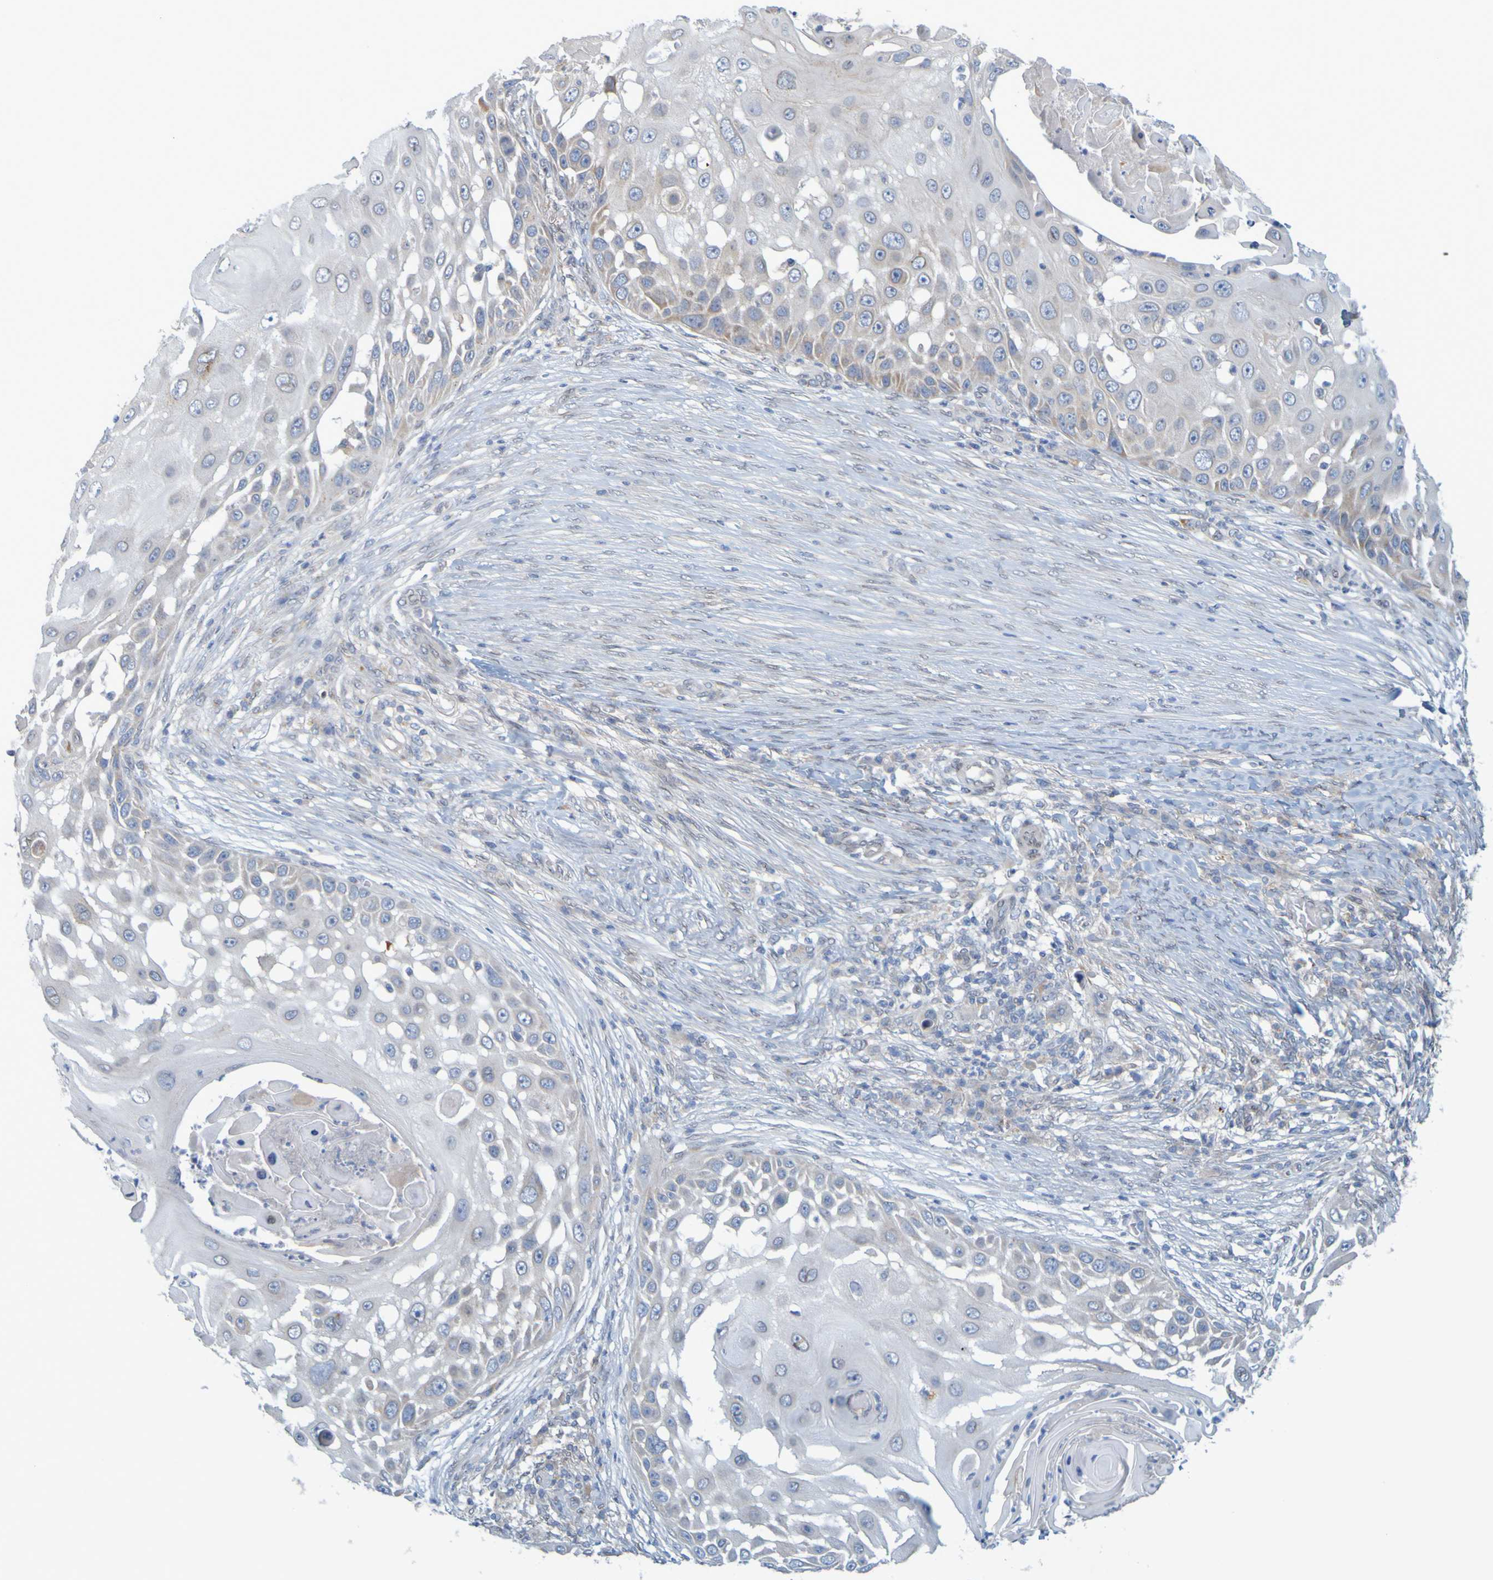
{"staining": {"intensity": "negative", "quantity": "none", "location": "none"}, "tissue": "skin cancer", "cell_type": "Tumor cells", "image_type": "cancer", "snomed": [{"axis": "morphology", "description": "Squamous cell carcinoma, NOS"}, {"axis": "topography", "description": "Skin"}], "caption": "An immunohistochemistry (IHC) image of skin cancer is shown. There is no staining in tumor cells of skin cancer.", "gene": "MAG", "patient": {"sex": "female", "age": 44}}